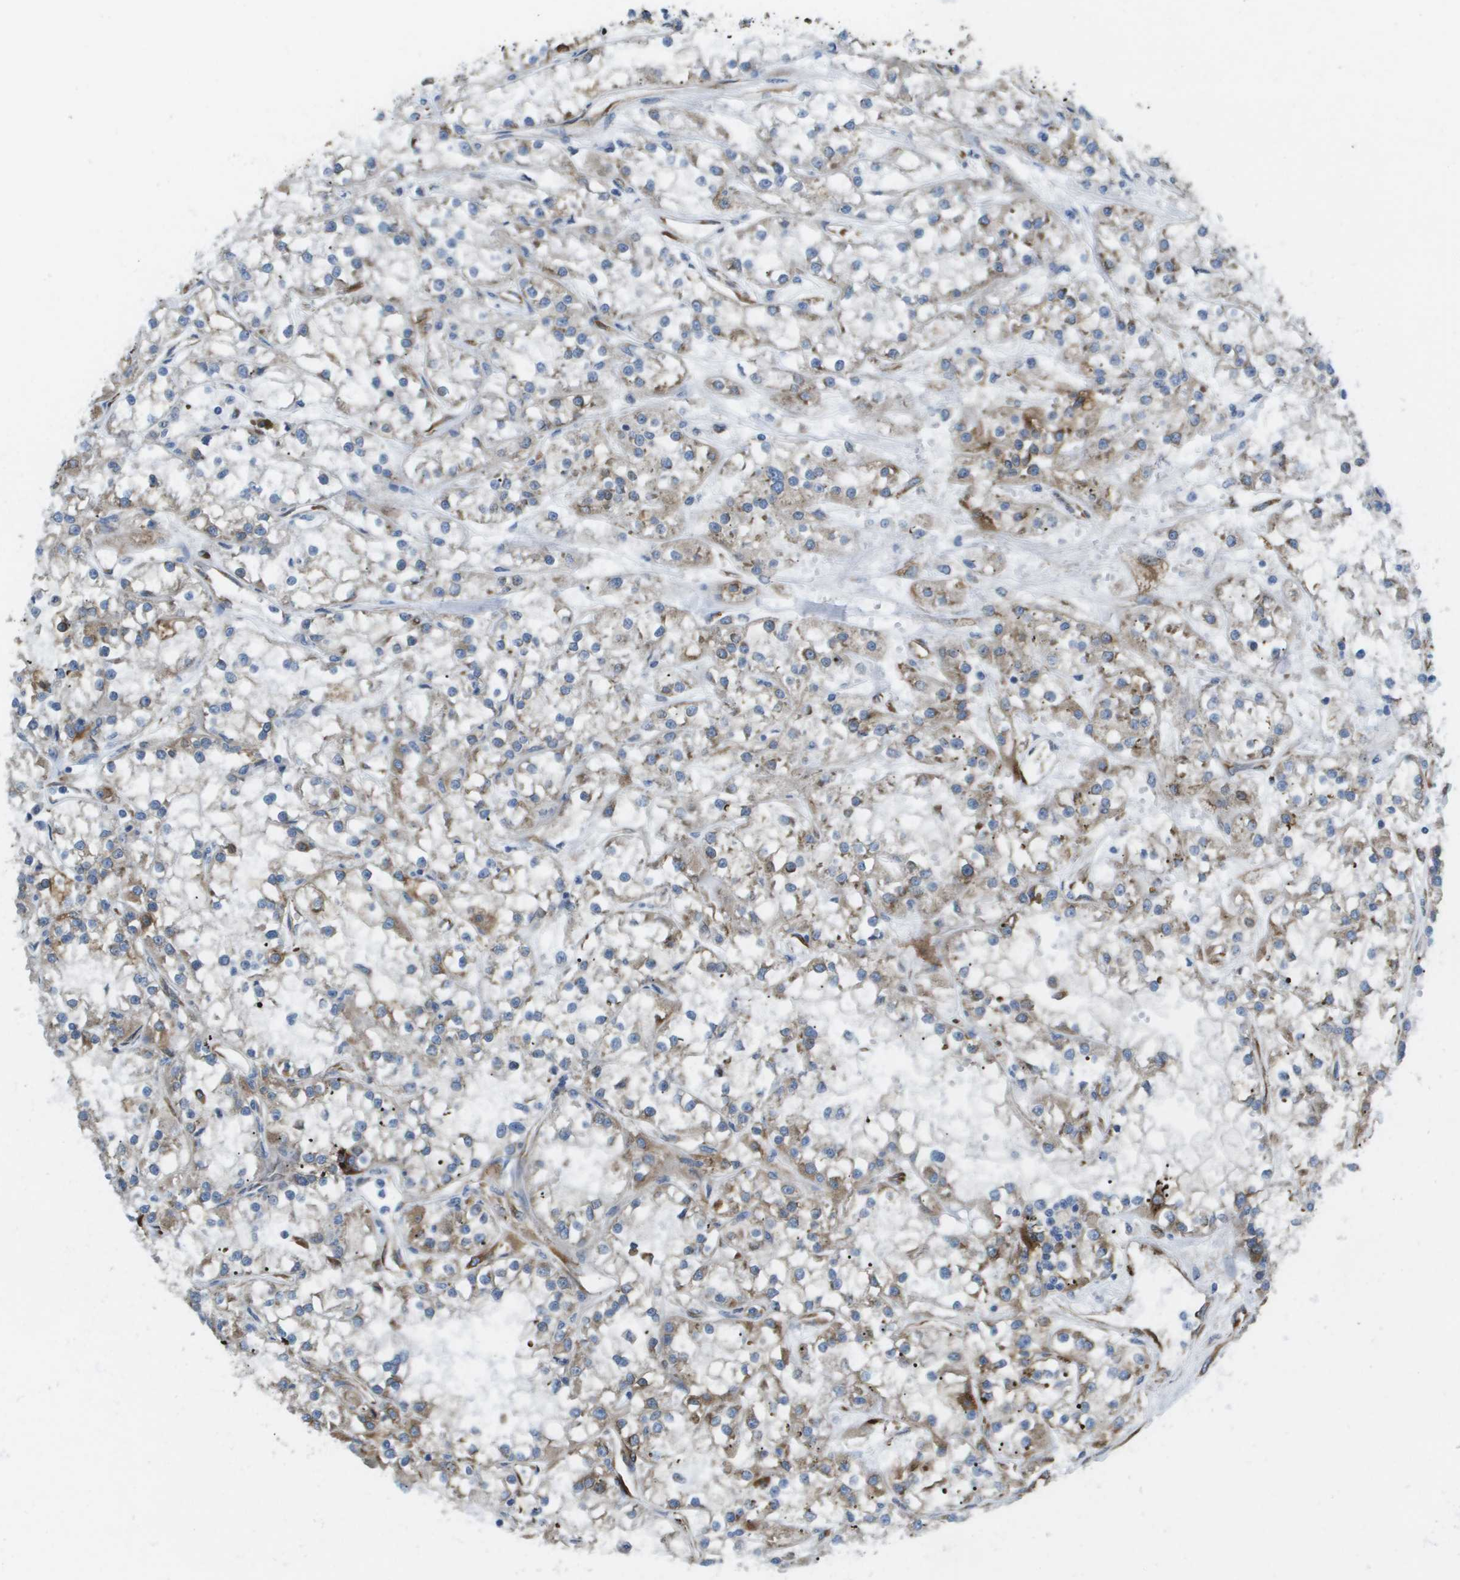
{"staining": {"intensity": "weak", "quantity": "25%-75%", "location": "cytoplasmic/membranous"}, "tissue": "renal cancer", "cell_type": "Tumor cells", "image_type": "cancer", "snomed": [{"axis": "morphology", "description": "Adenocarcinoma, NOS"}, {"axis": "topography", "description": "Kidney"}], "caption": "Immunohistochemistry image of renal adenocarcinoma stained for a protein (brown), which reveals low levels of weak cytoplasmic/membranous staining in about 25%-75% of tumor cells.", "gene": "ST3GAL2", "patient": {"sex": "female", "age": 52}}